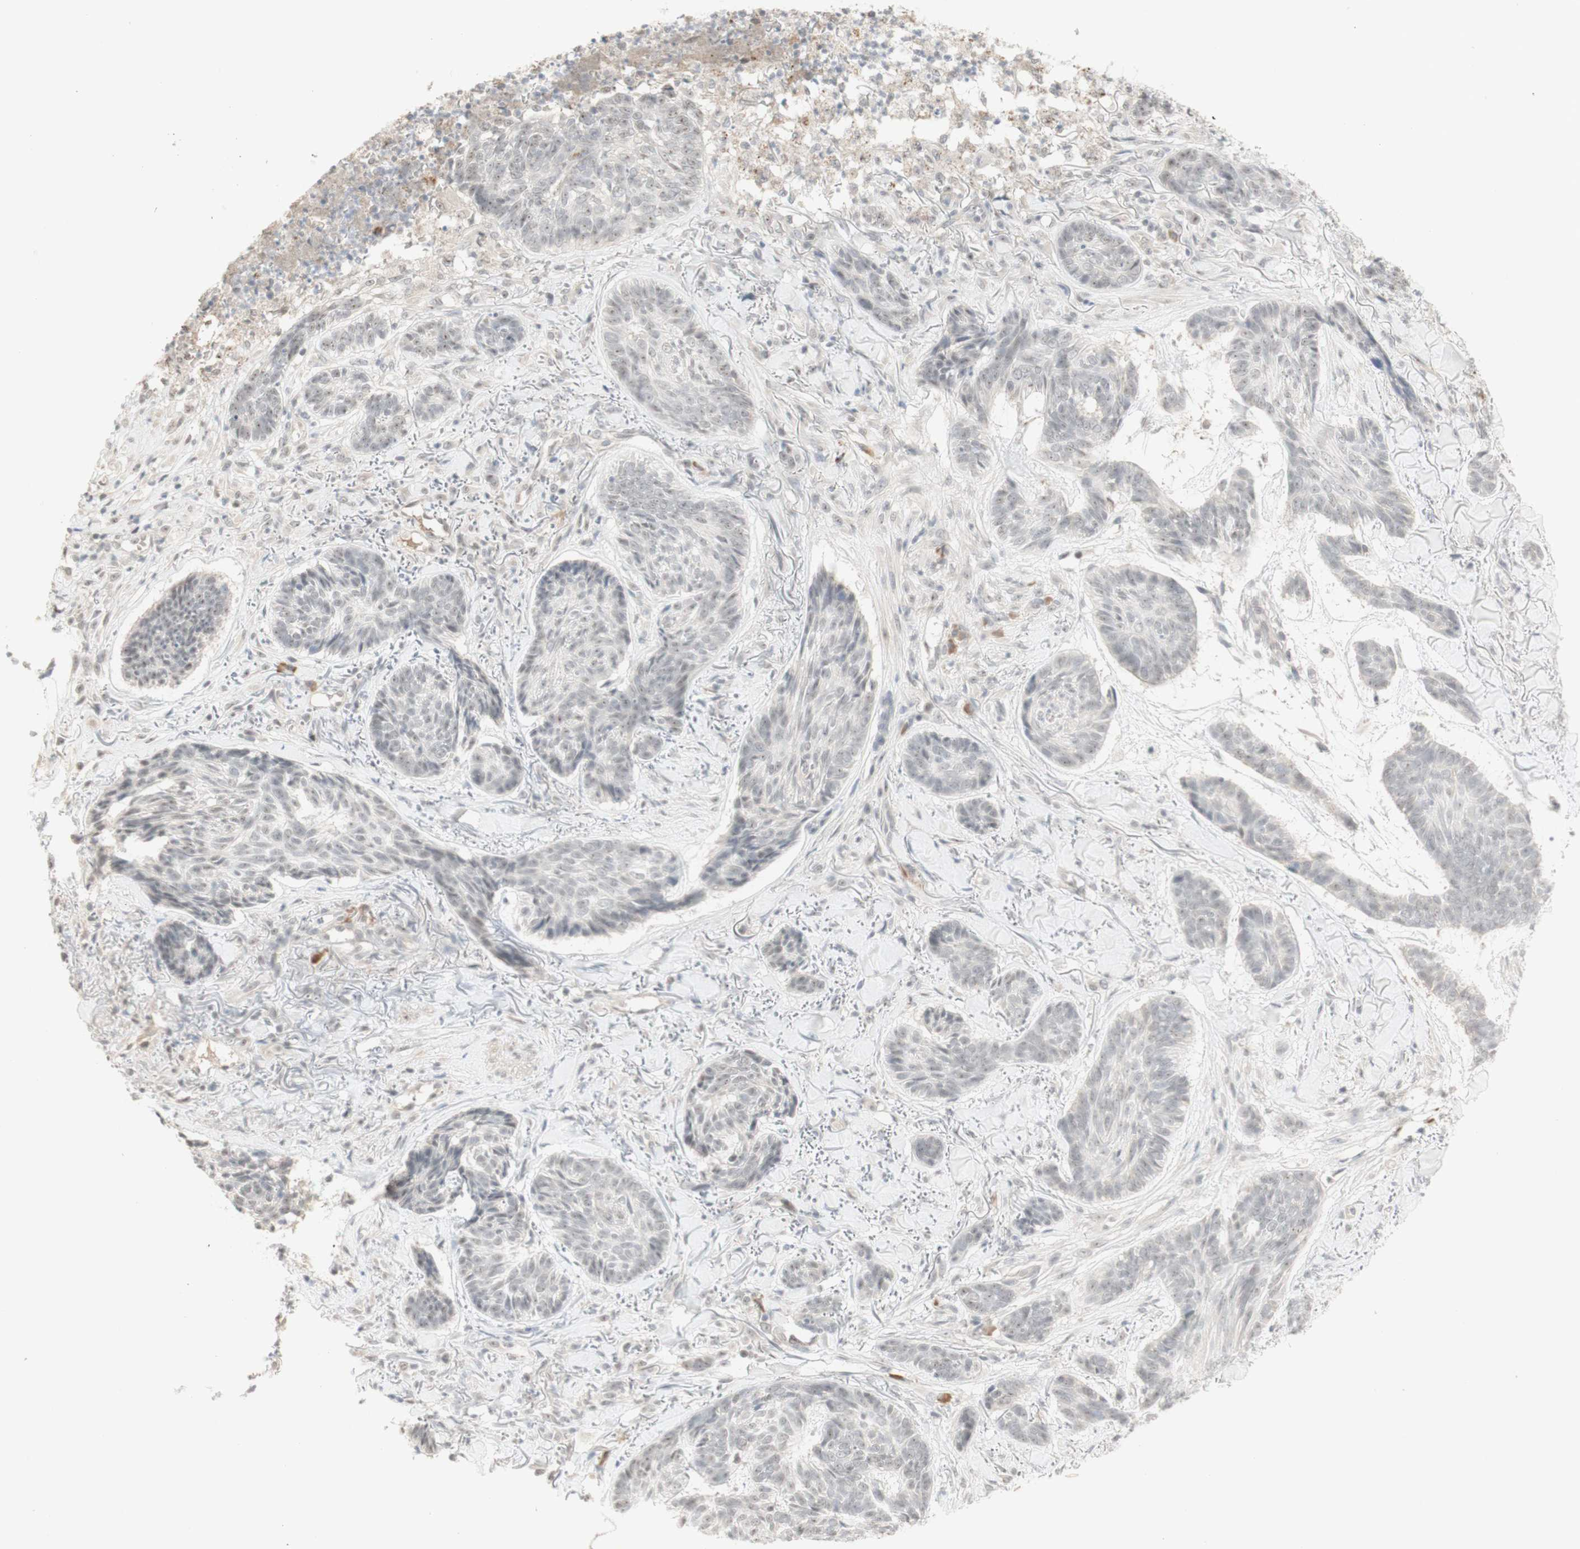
{"staining": {"intensity": "negative", "quantity": "none", "location": "none"}, "tissue": "skin cancer", "cell_type": "Tumor cells", "image_type": "cancer", "snomed": [{"axis": "morphology", "description": "Basal cell carcinoma"}, {"axis": "topography", "description": "Skin"}], "caption": "An IHC image of skin cancer (basal cell carcinoma) is shown. There is no staining in tumor cells of skin cancer (basal cell carcinoma). (Stains: DAB (3,3'-diaminobenzidine) immunohistochemistry with hematoxylin counter stain, Microscopy: brightfield microscopy at high magnification).", "gene": "PLCD4", "patient": {"sex": "male", "age": 43}}